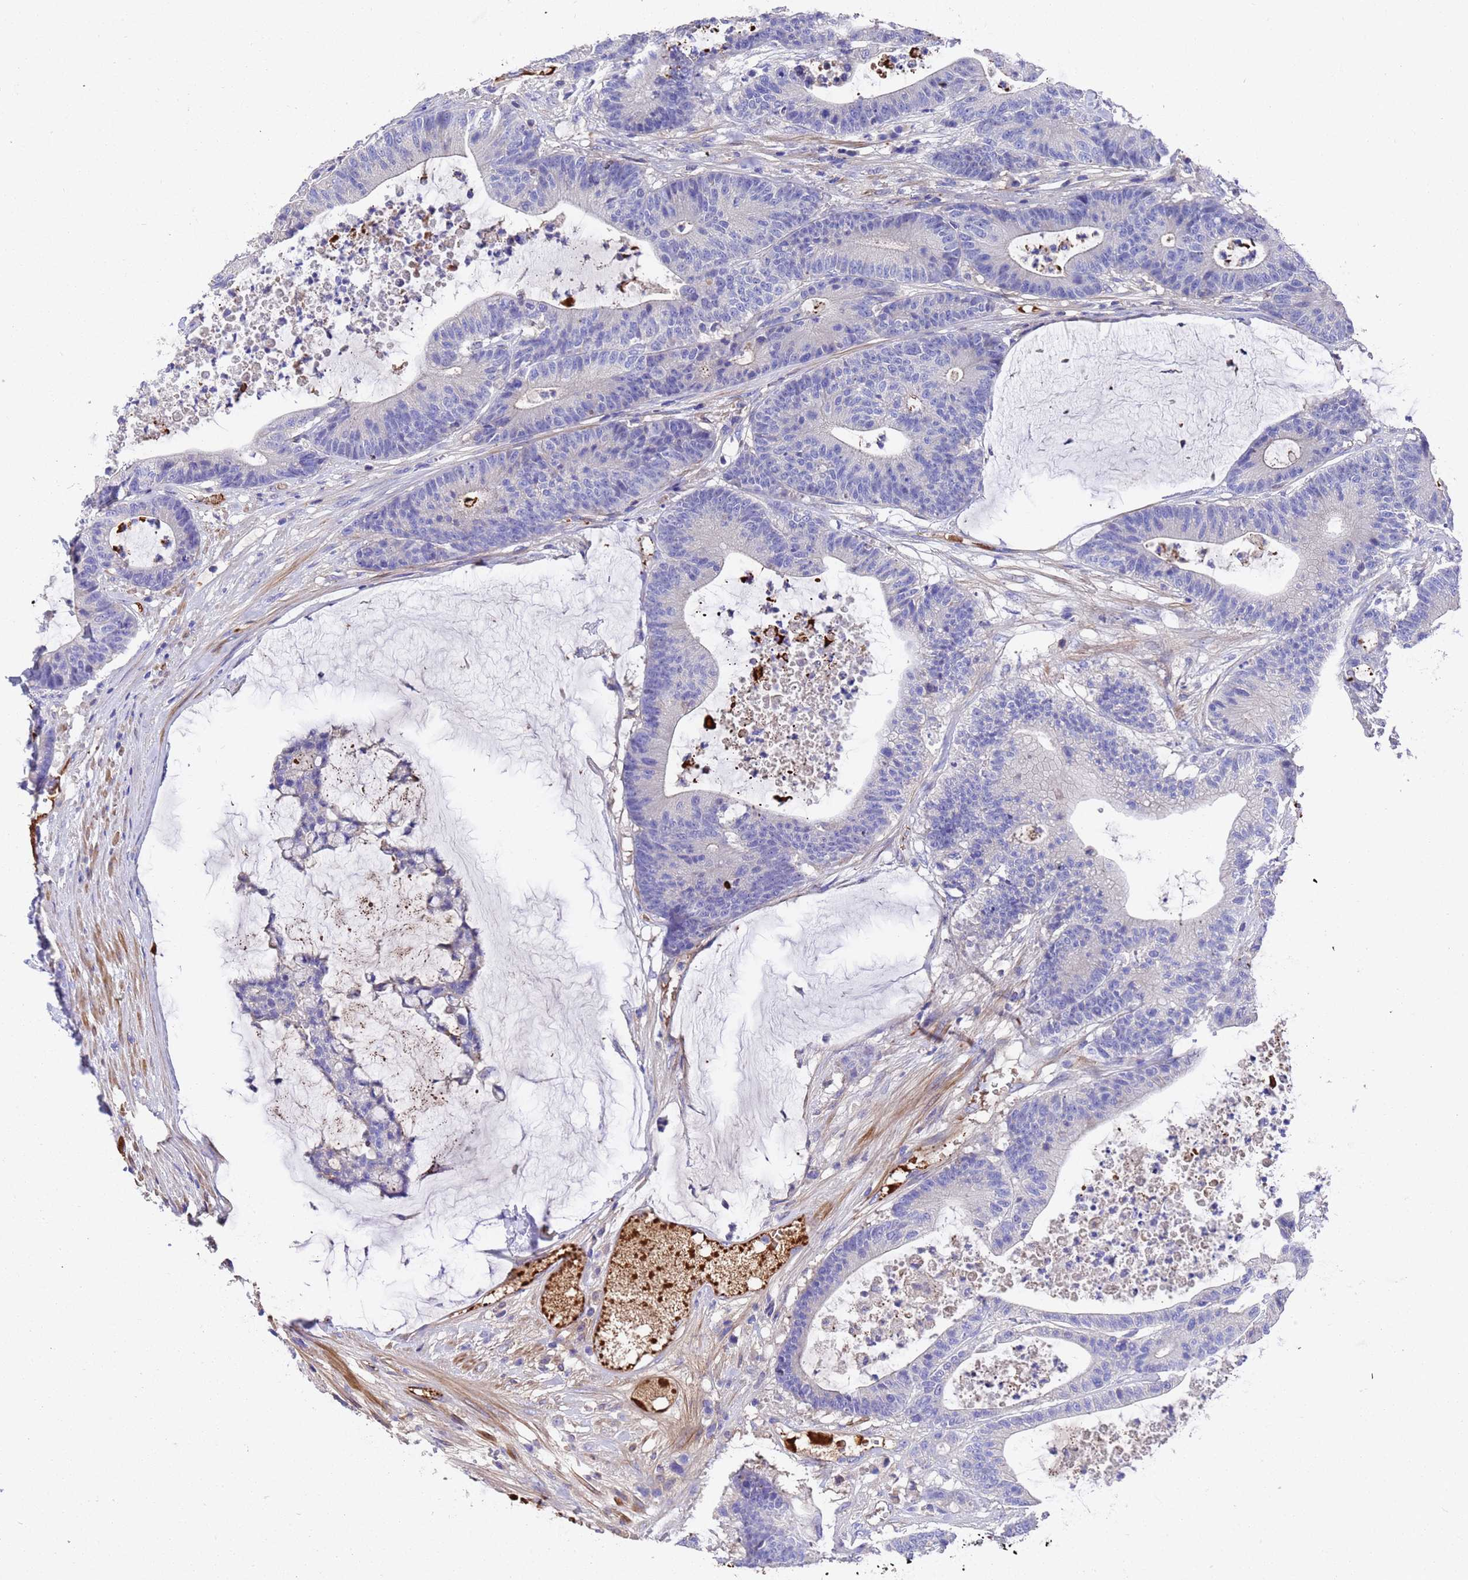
{"staining": {"intensity": "negative", "quantity": "none", "location": "none"}, "tissue": "colorectal cancer", "cell_type": "Tumor cells", "image_type": "cancer", "snomed": [{"axis": "morphology", "description": "Adenocarcinoma, NOS"}, {"axis": "topography", "description": "Colon"}], "caption": "High magnification brightfield microscopy of colorectal cancer (adenocarcinoma) stained with DAB (brown) and counterstained with hematoxylin (blue): tumor cells show no significant expression.", "gene": "ELP6", "patient": {"sex": "female", "age": 84}}